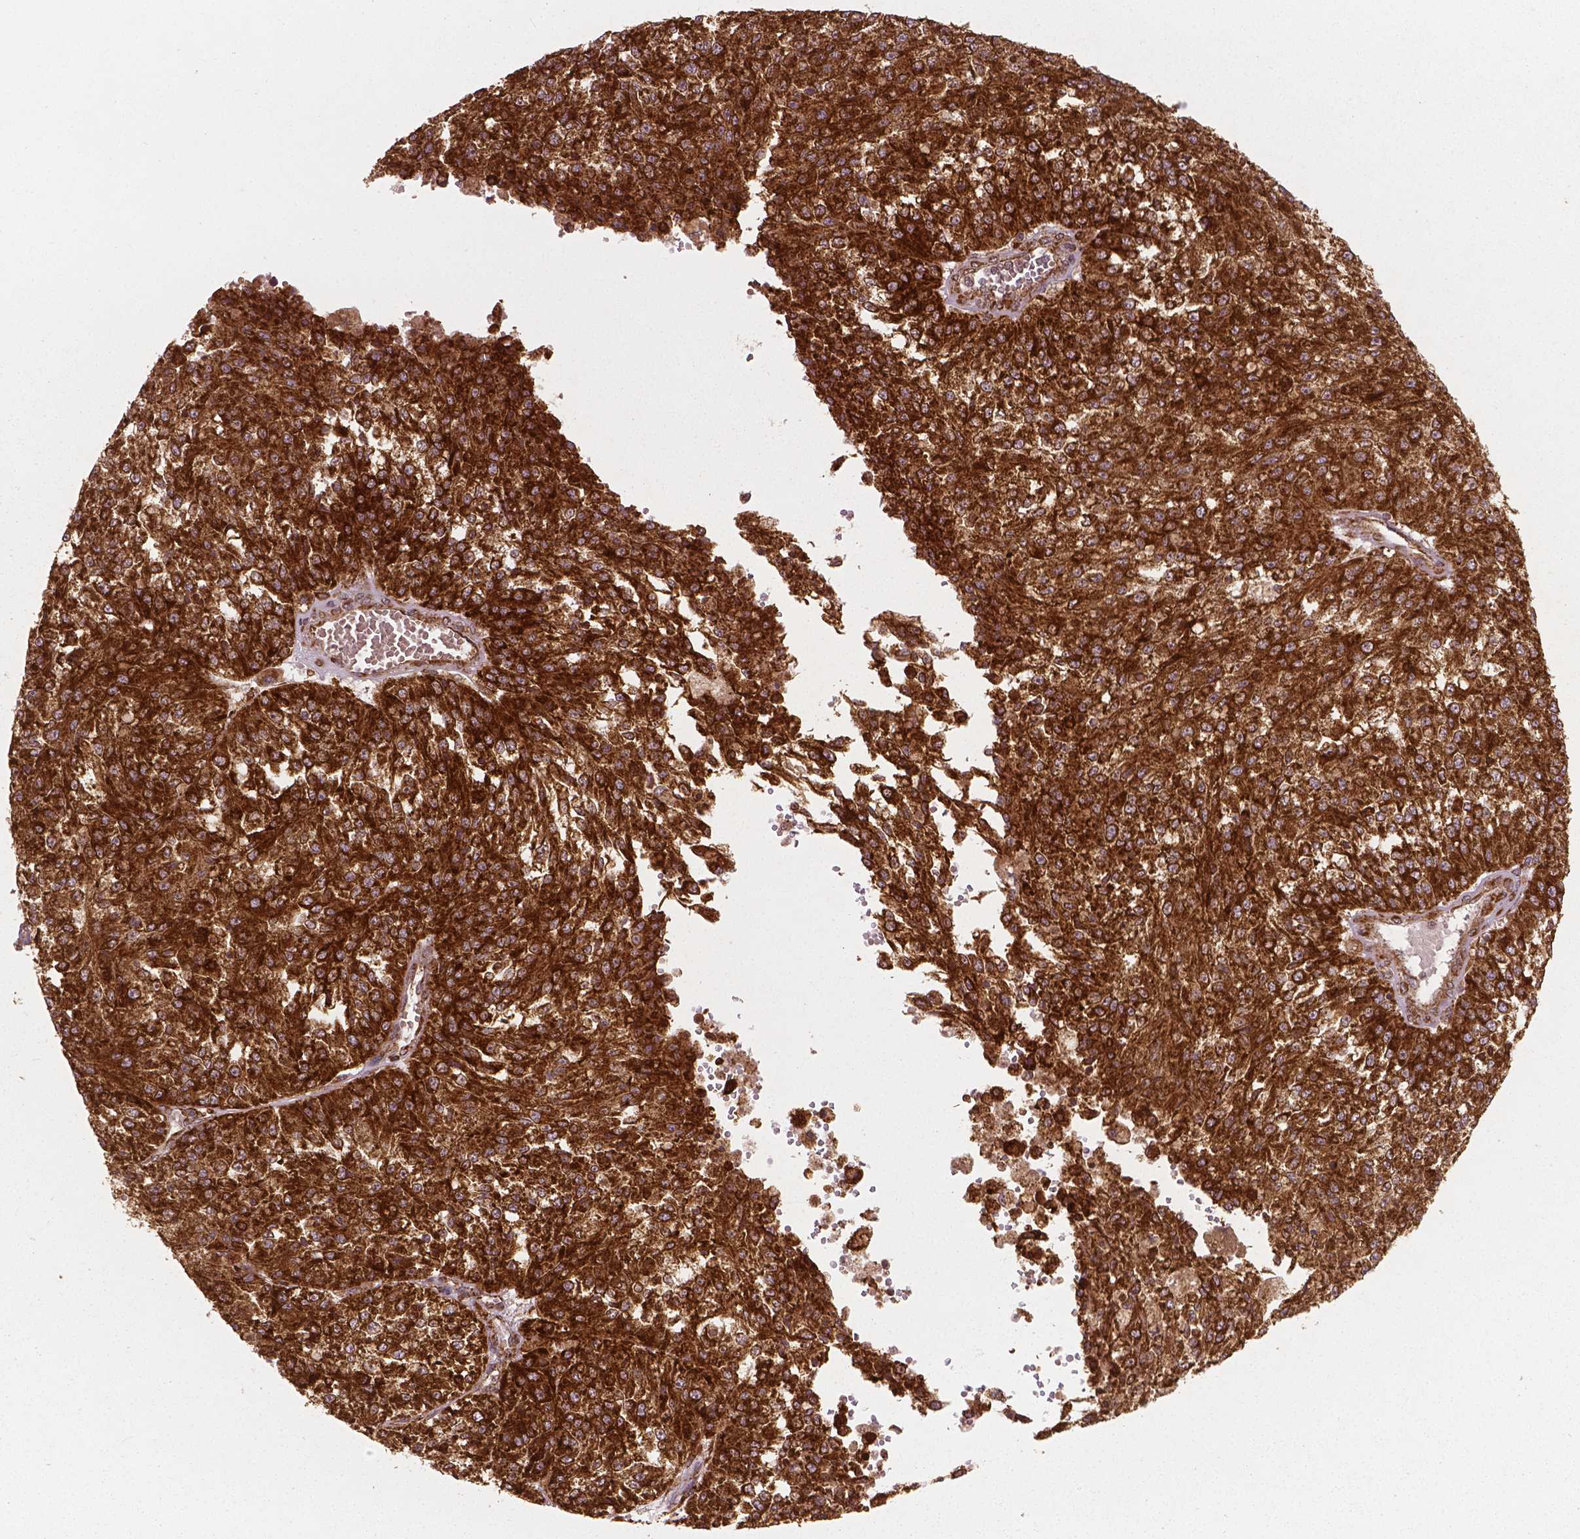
{"staining": {"intensity": "strong", "quantity": ">75%", "location": "cytoplasmic/membranous"}, "tissue": "melanoma", "cell_type": "Tumor cells", "image_type": "cancer", "snomed": [{"axis": "morphology", "description": "Malignant melanoma, Metastatic site"}, {"axis": "topography", "description": "Lymph node"}], "caption": "Melanoma stained with DAB (3,3'-diaminobenzidine) immunohistochemistry shows high levels of strong cytoplasmic/membranous staining in approximately >75% of tumor cells.", "gene": "PGAM5", "patient": {"sex": "female", "age": 64}}